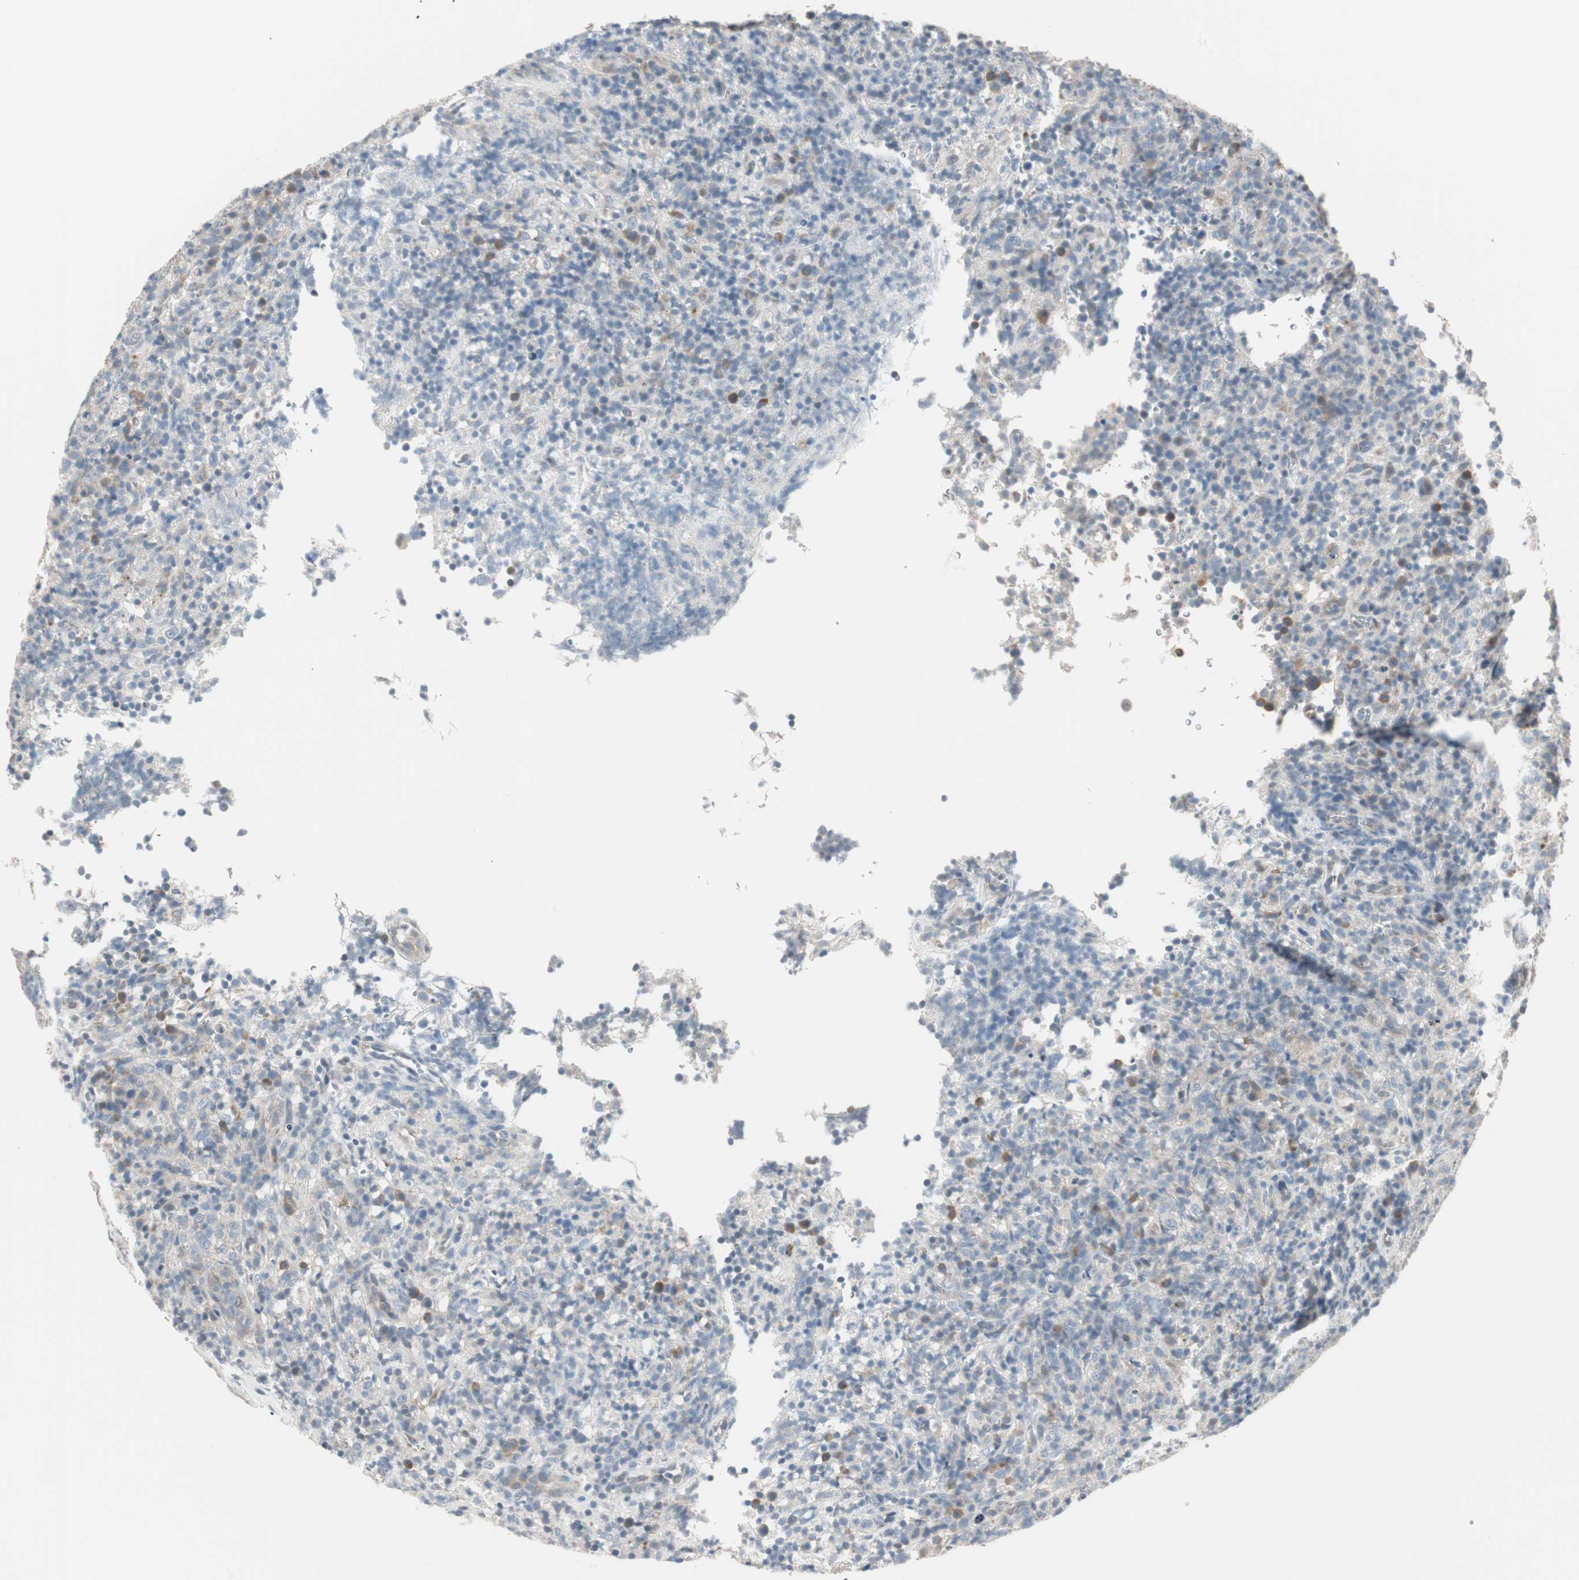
{"staining": {"intensity": "moderate", "quantity": "<25%", "location": "cytoplasmic/membranous"}, "tissue": "lymphoma", "cell_type": "Tumor cells", "image_type": "cancer", "snomed": [{"axis": "morphology", "description": "Malignant lymphoma, non-Hodgkin's type, High grade"}, {"axis": "topography", "description": "Lymph node"}], "caption": "DAB immunohistochemical staining of human malignant lymphoma, non-Hodgkin's type (high-grade) displays moderate cytoplasmic/membranous protein expression in about <25% of tumor cells.", "gene": "PDZK1", "patient": {"sex": "female", "age": 76}}